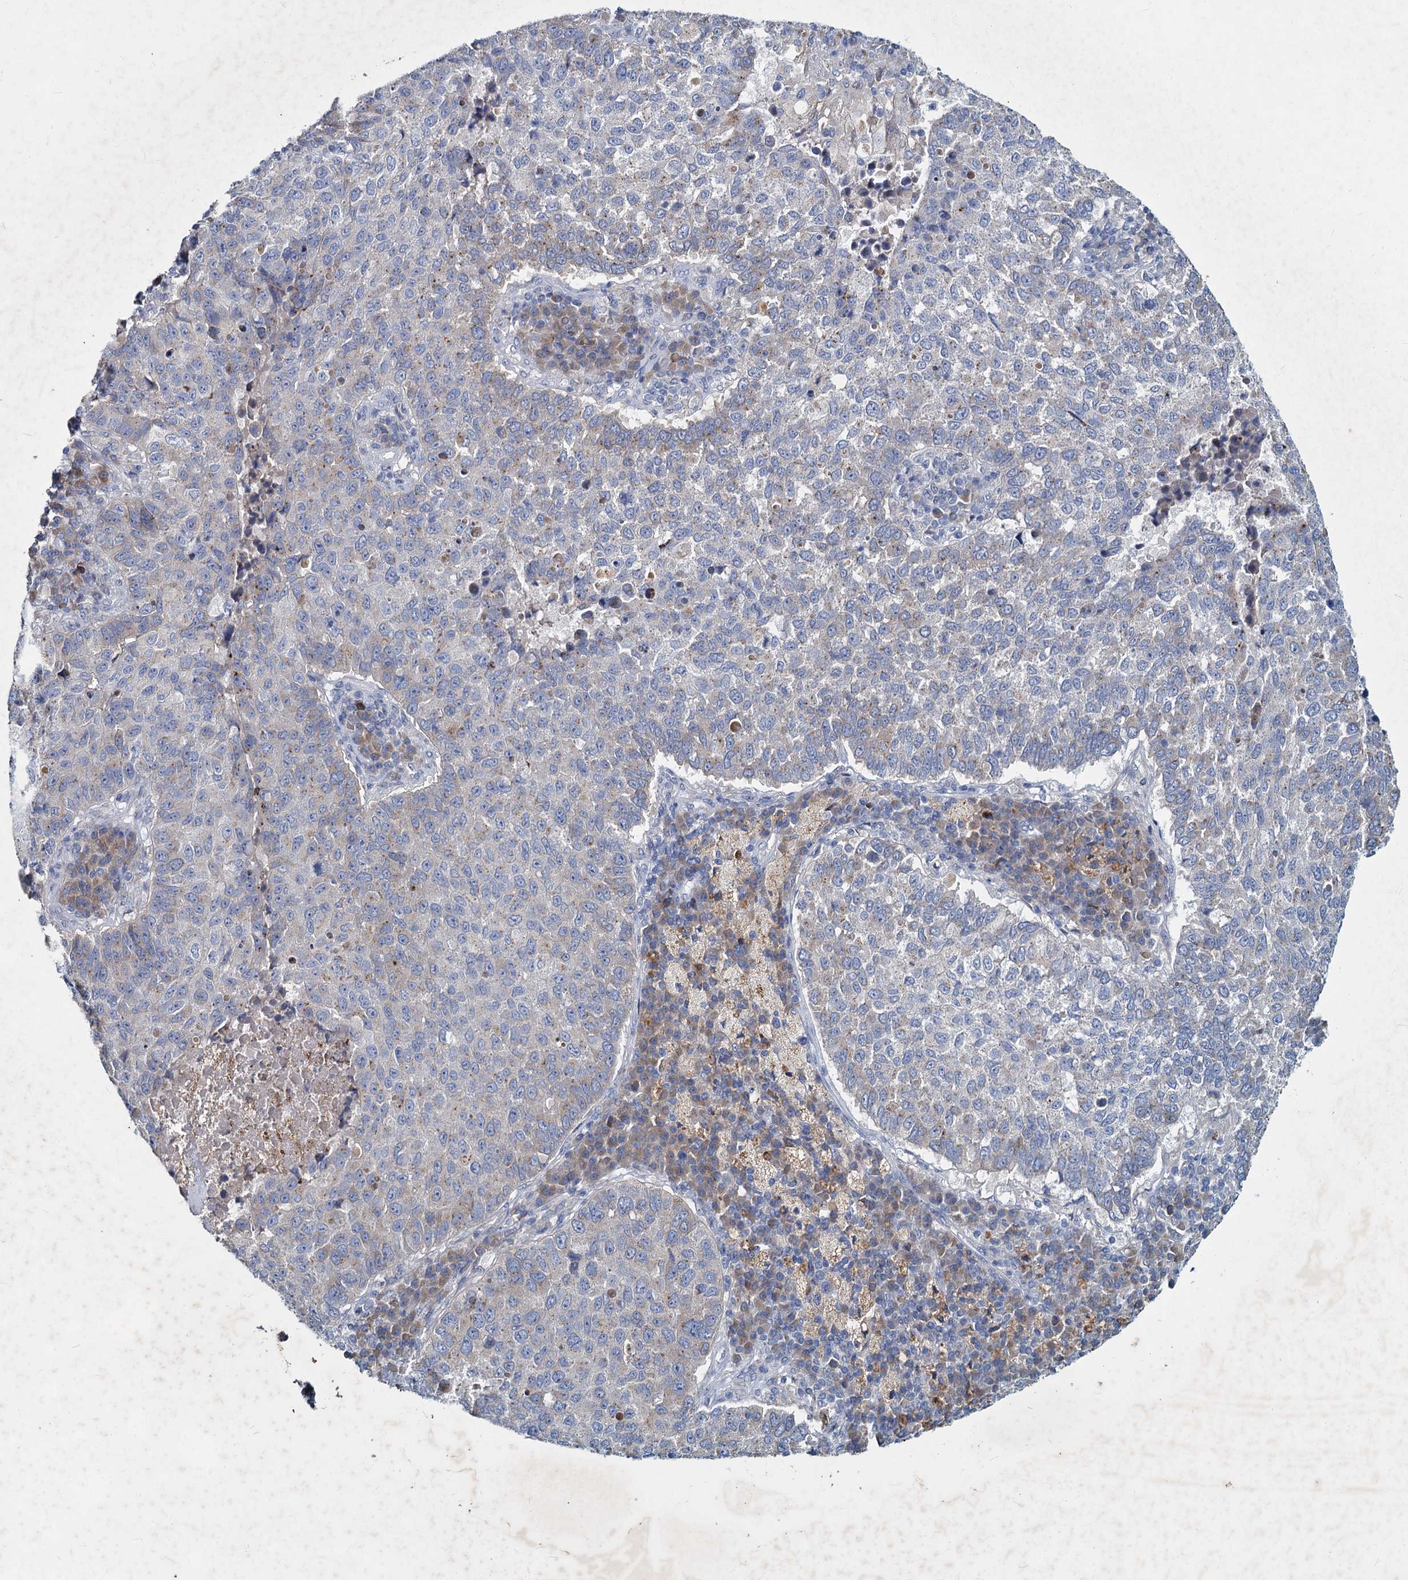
{"staining": {"intensity": "negative", "quantity": "none", "location": "none"}, "tissue": "lung cancer", "cell_type": "Tumor cells", "image_type": "cancer", "snomed": [{"axis": "morphology", "description": "Squamous cell carcinoma, NOS"}, {"axis": "topography", "description": "Lung"}], "caption": "A high-resolution micrograph shows immunohistochemistry staining of lung cancer (squamous cell carcinoma), which demonstrates no significant positivity in tumor cells.", "gene": "TMX2", "patient": {"sex": "male", "age": 73}}